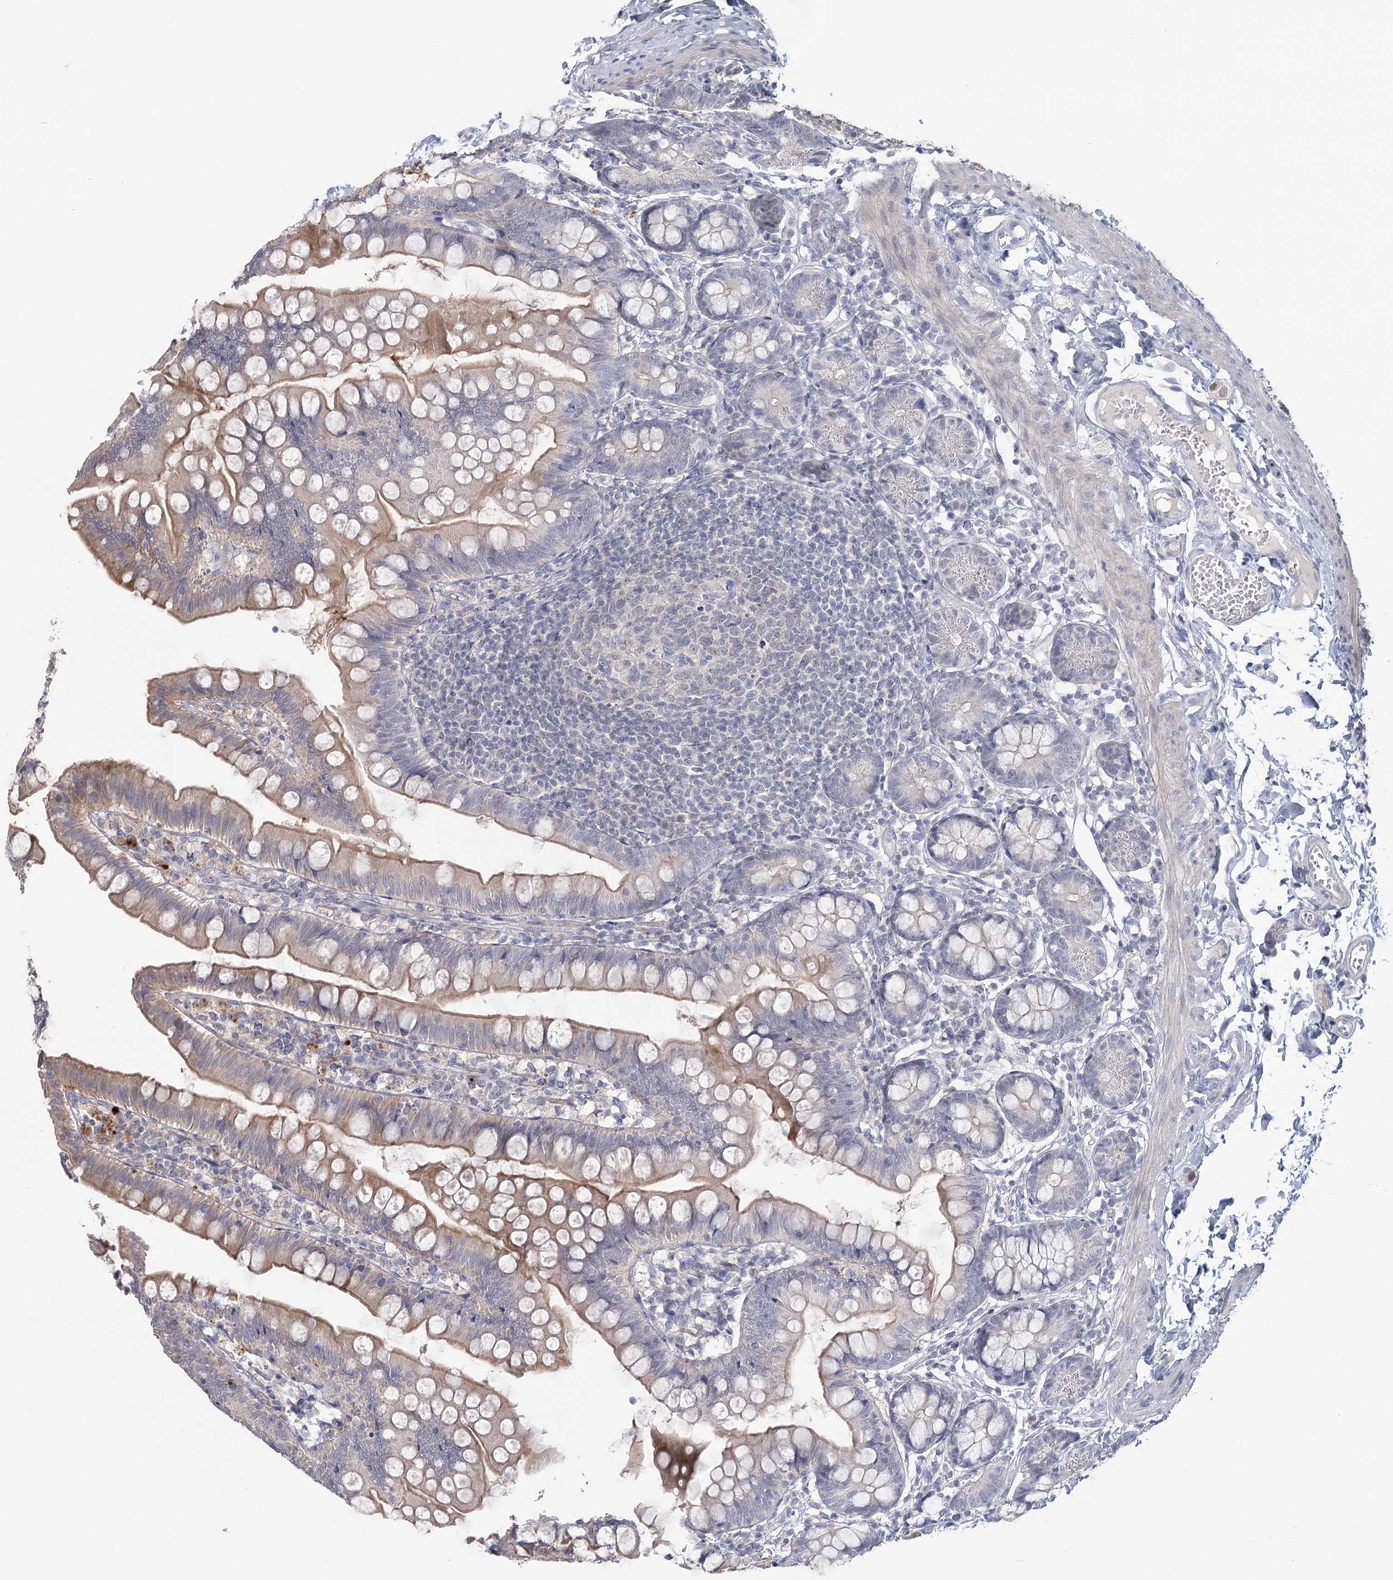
{"staining": {"intensity": "moderate", "quantity": "25%-75%", "location": "cytoplasmic/membranous"}, "tissue": "small intestine", "cell_type": "Glandular cells", "image_type": "normal", "snomed": [{"axis": "morphology", "description": "Normal tissue, NOS"}, {"axis": "topography", "description": "Small intestine"}], "caption": "Immunohistochemistry micrograph of benign human small intestine stained for a protein (brown), which displays medium levels of moderate cytoplasmic/membranous staining in approximately 25%-75% of glandular cells.", "gene": "USP11", "patient": {"sex": "male", "age": 7}}